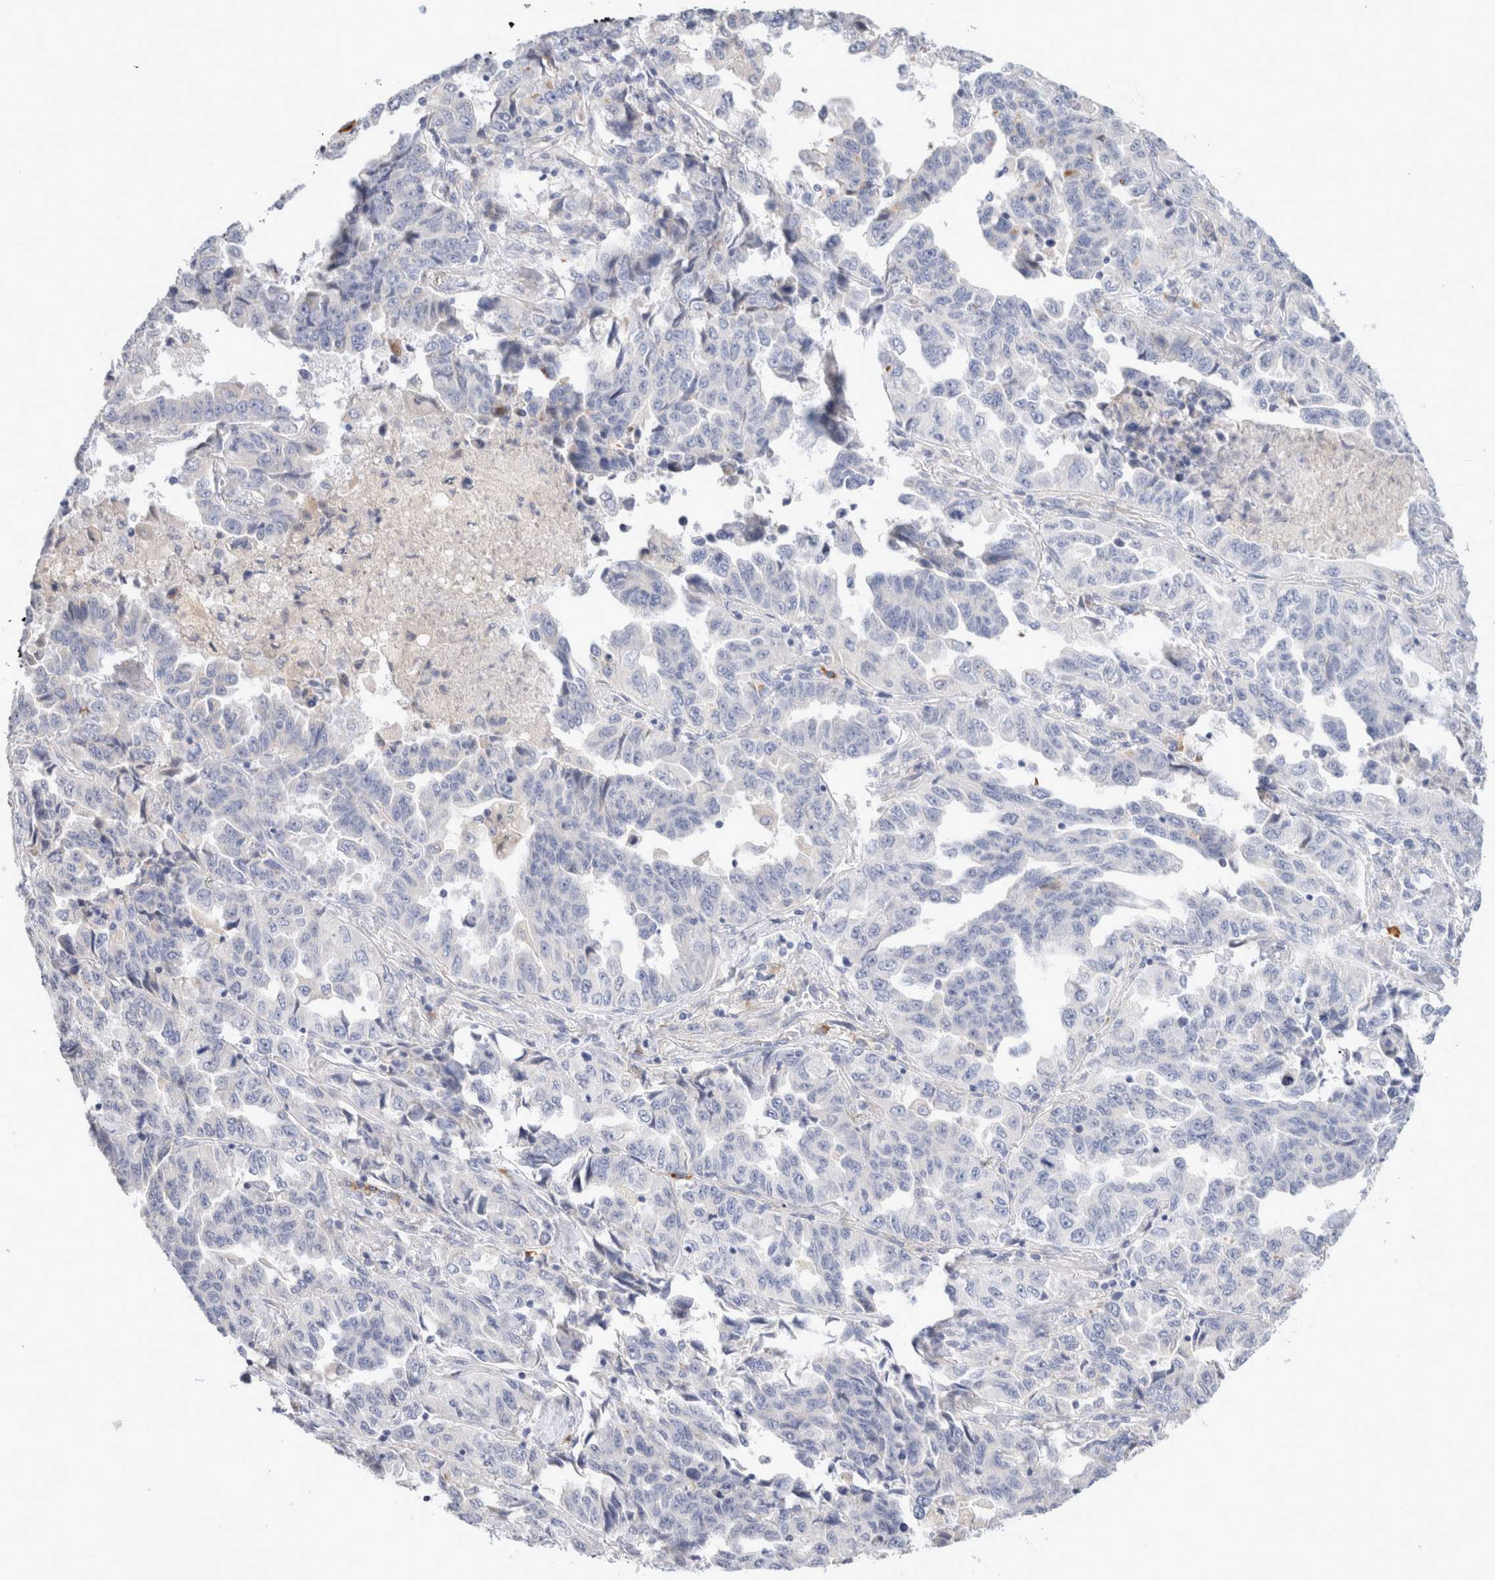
{"staining": {"intensity": "negative", "quantity": "none", "location": "none"}, "tissue": "lung cancer", "cell_type": "Tumor cells", "image_type": "cancer", "snomed": [{"axis": "morphology", "description": "Adenocarcinoma, NOS"}, {"axis": "topography", "description": "Lung"}], "caption": "Tumor cells show no significant protein positivity in lung adenocarcinoma.", "gene": "GADD45G", "patient": {"sex": "female", "age": 51}}